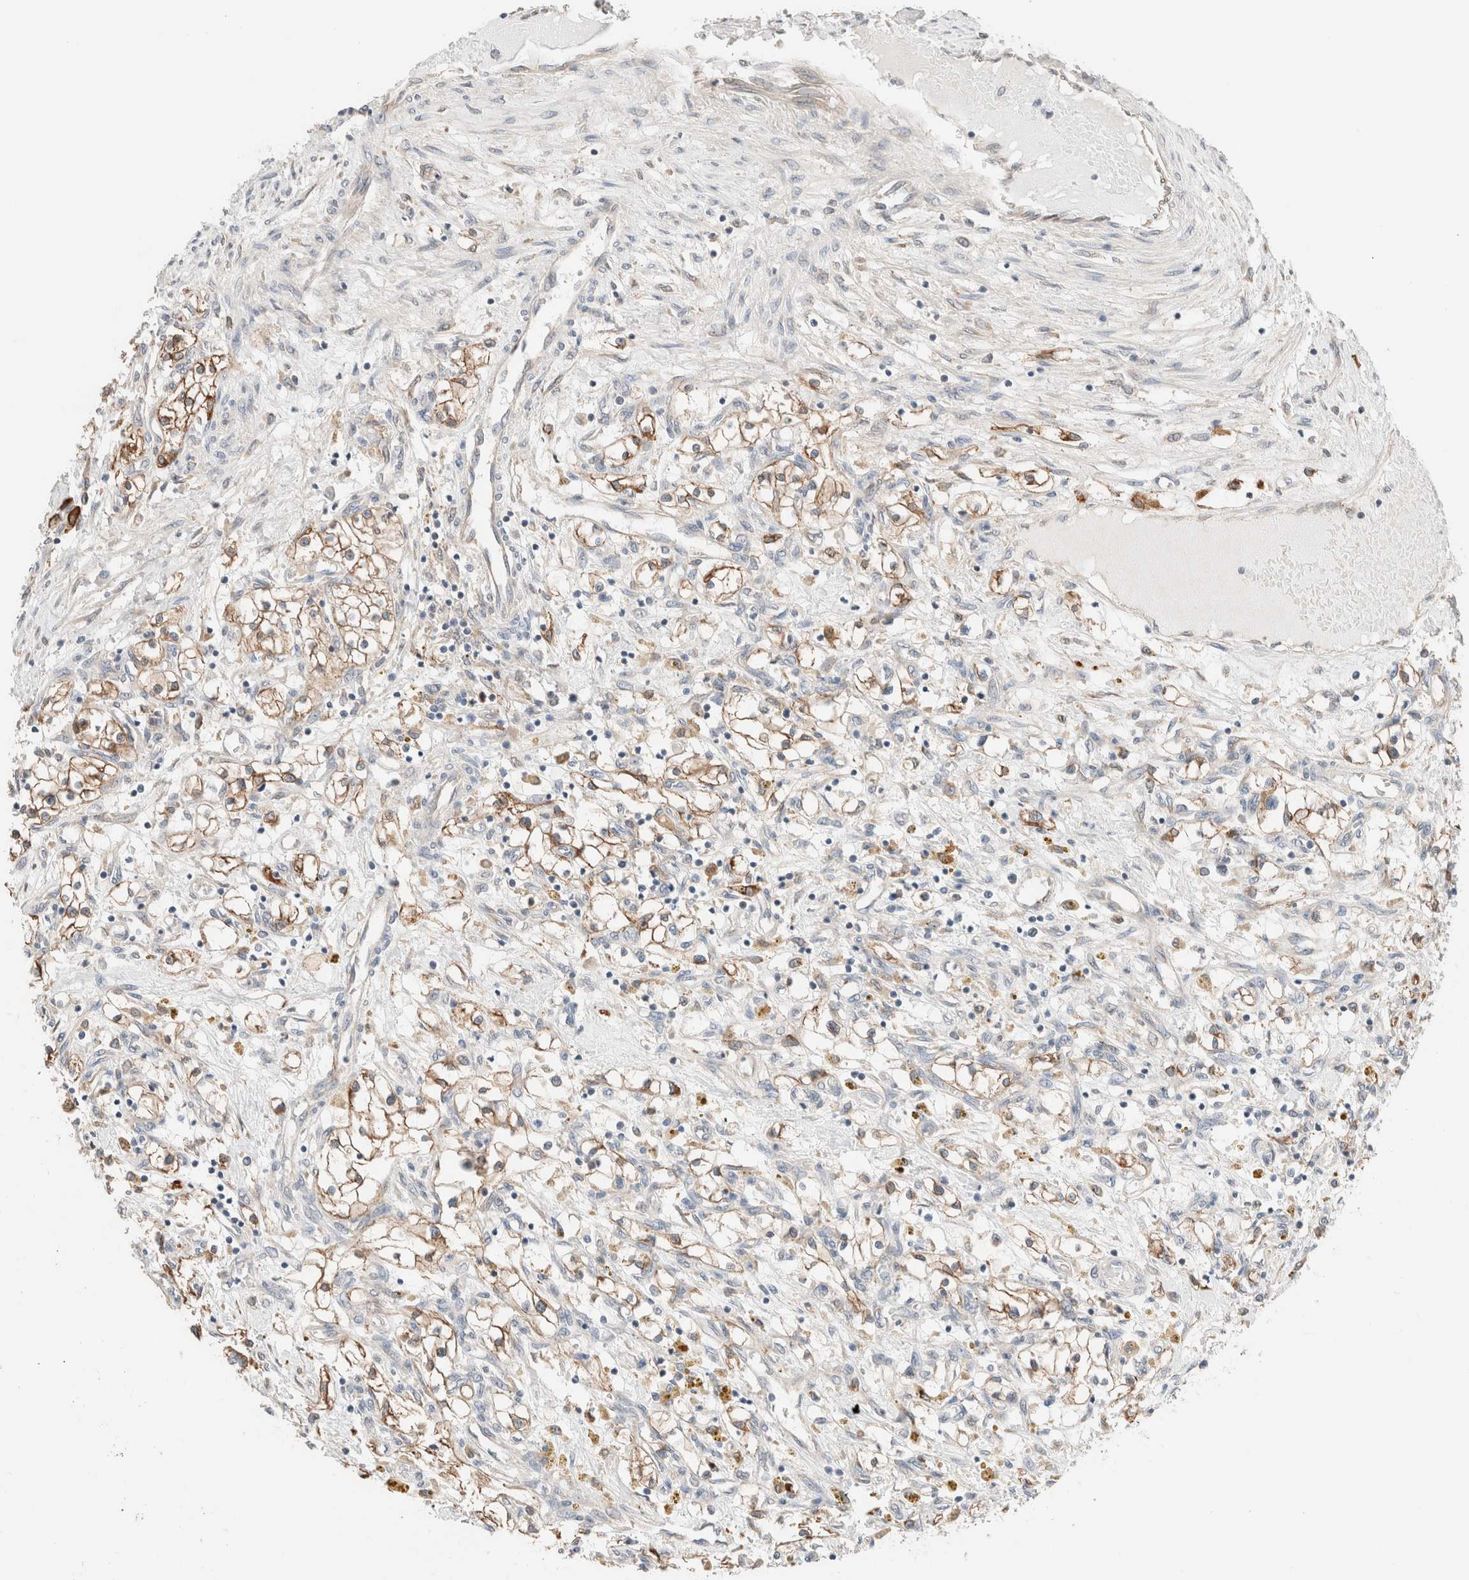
{"staining": {"intensity": "moderate", "quantity": ">75%", "location": "cytoplasmic/membranous"}, "tissue": "renal cancer", "cell_type": "Tumor cells", "image_type": "cancer", "snomed": [{"axis": "morphology", "description": "Adenocarcinoma, NOS"}, {"axis": "topography", "description": "Kidney"}], "caption": "Immunohistochemistry image of neoplastic tissue: human adenocarcinoma (renal) stained using immunohistochemistry (IHC) reveals medium levels of moderate protein expression localized specifically in the cytoplasmic/membranous of tumor cells, appearing as a cytoplasmic/membranous brown color.", "gene": "PCM1", "patient": {"sex": "male", "age": 68}}